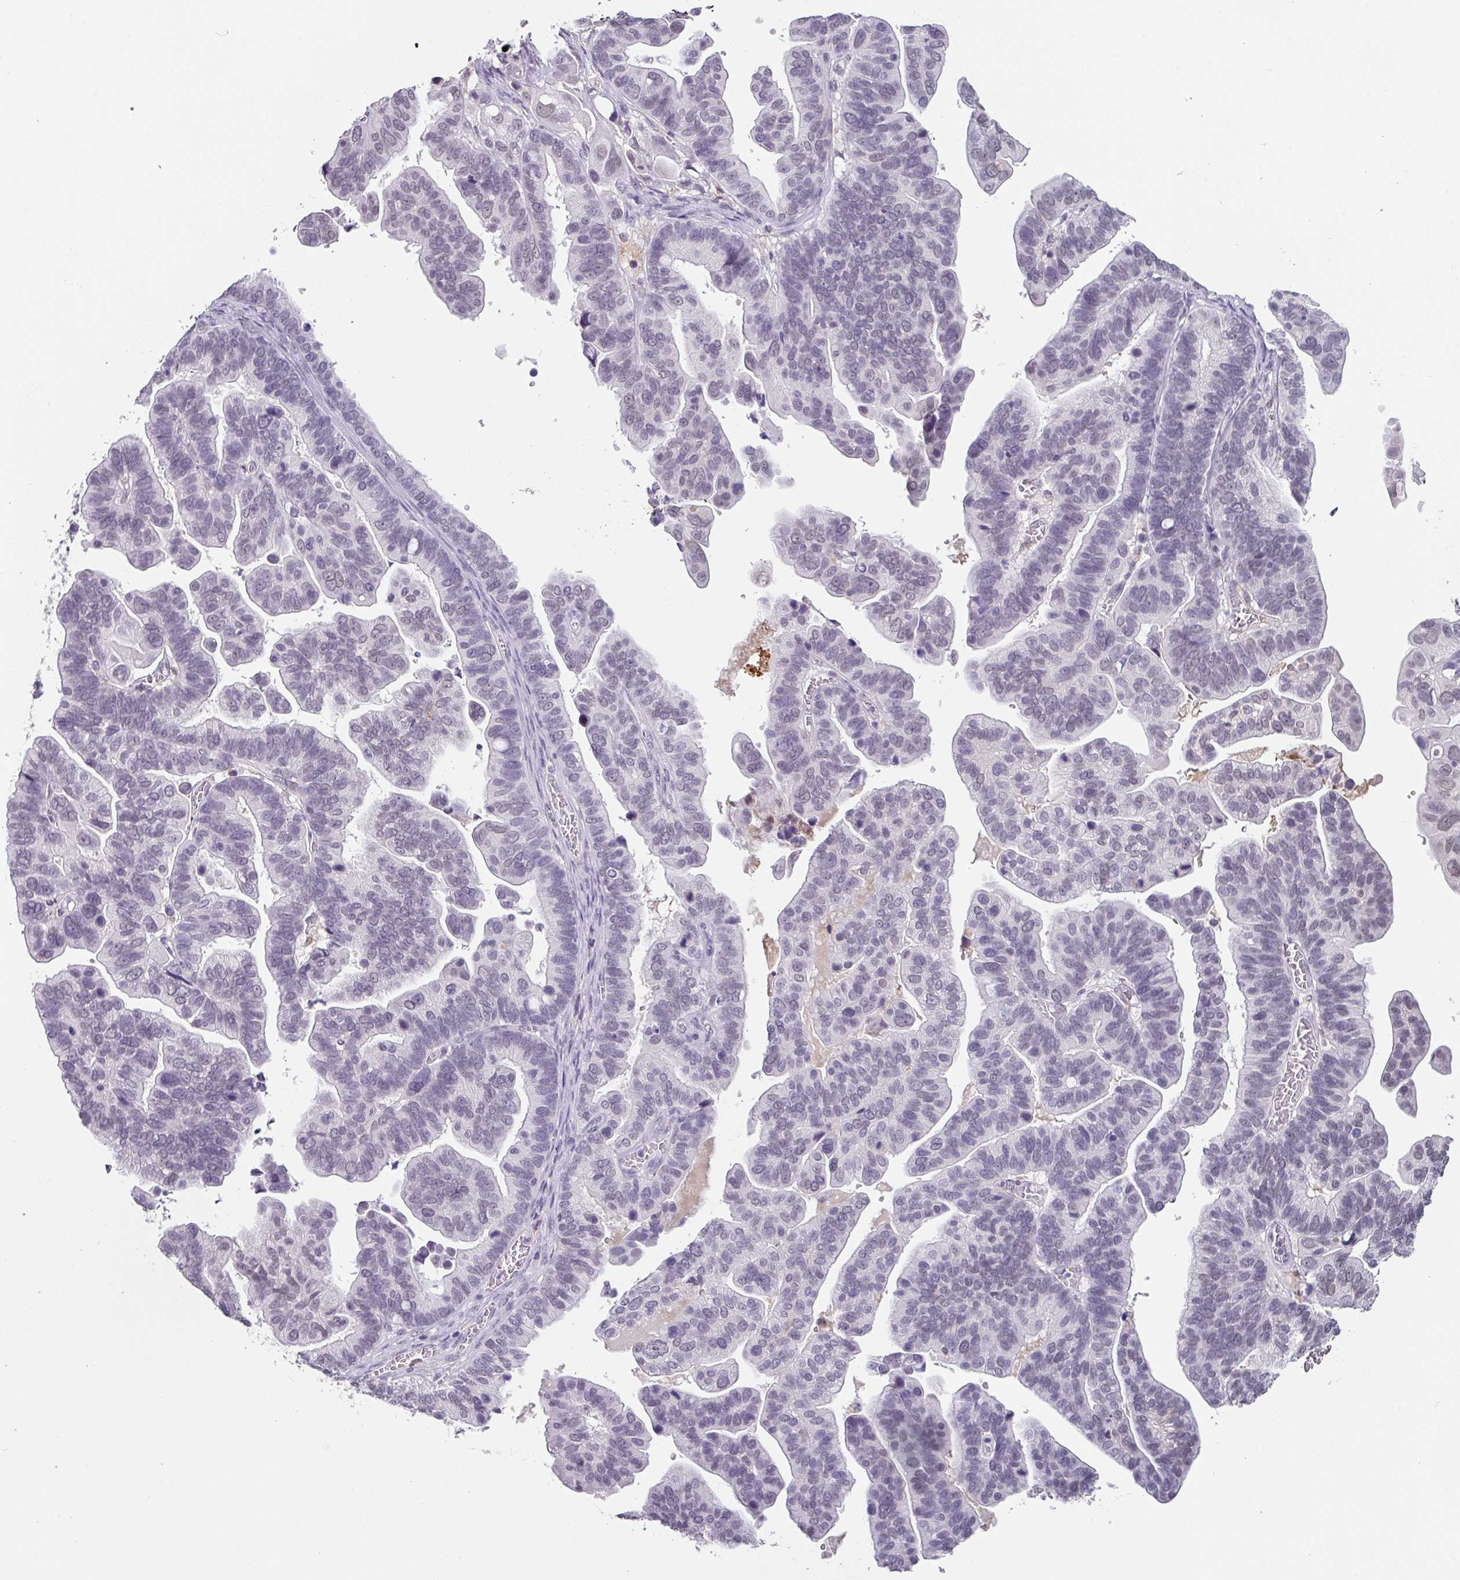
{"staining": {"intensity": "weak", "quantity": "<25%", "location": "nuclear"}, "tissue": "ovarian cancer", "cell_type": "Tumor cells", "image_type": "cancer", "snomed": [{"axis": "morphology", "description": "Cystadenocarcinoma, serous, NOS"}, {"axis": "topography", "description": "Ovary"}], "caption": "DAB immunohistochemical staining of human serous cystadenocarcinoma (ovarian) demonstrates no significant expression in tumor cells. (DAB immunohistochemistry, high magnification).", "gene": "C1QB", "patient": {"sex": "female", "age": 56}}